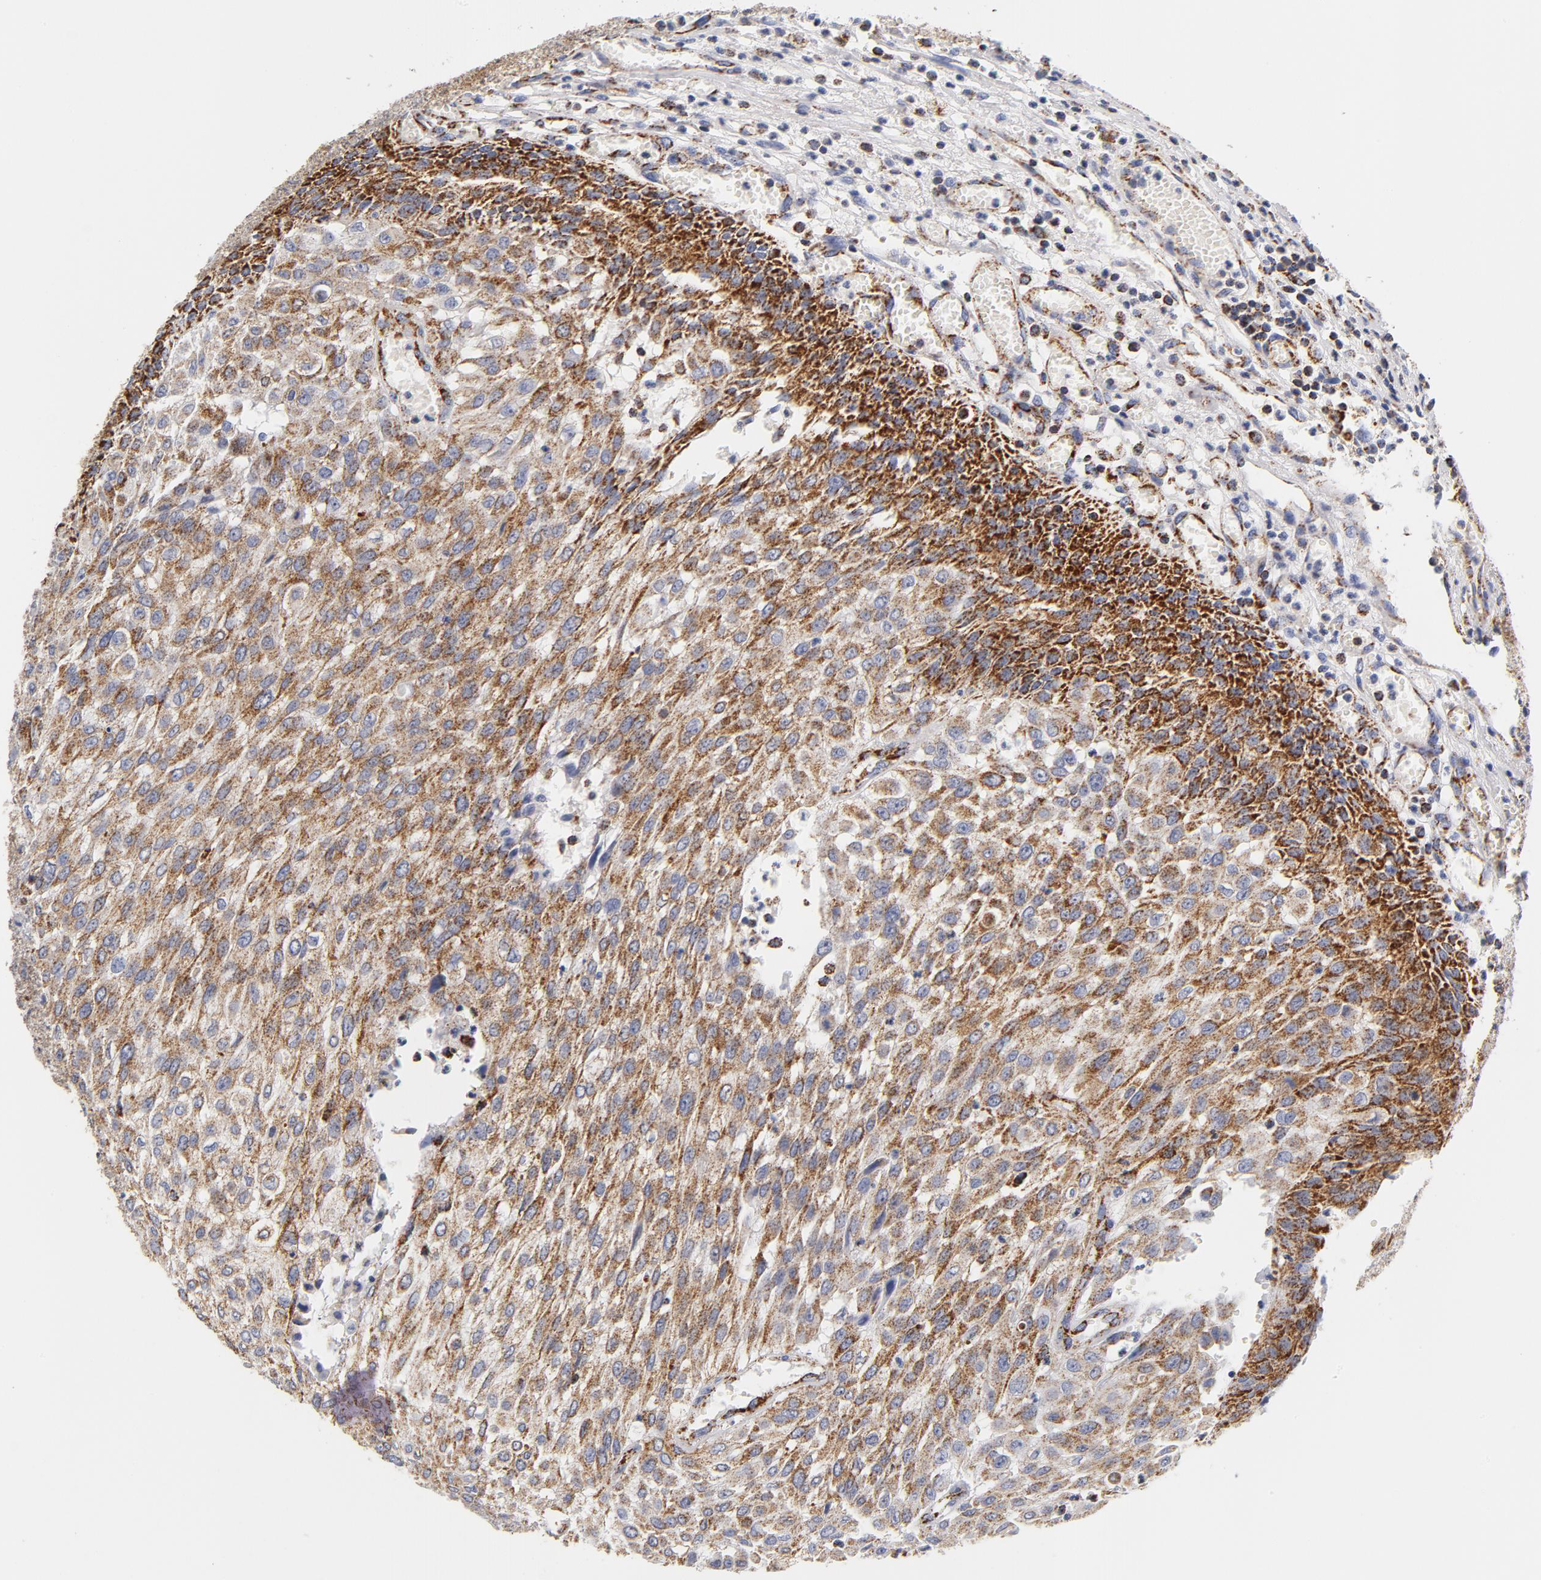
{"staining": {"intensity": "strong", "quantity": ">75%", "location": "cytoplasmic/membranous"}, "tissue": "urothelial cancer", "cell_type": "Tumor cells", "image_type": "cancer", "snomed": [{"axis": "morphology", "description": "Urothelial carcinoma, High grade"}, {"axis": "topography", "description": "Urinary bladder"}], "caption": "Immunohistochemistry (IHC) image of neoplastic tissue: human urothelial cancer stained using IHC exhibits high levels of strong protein expression localized specifically in the cytoplasmic/membranous of tumor cells, appearing as a cytoplasmic/membranous brown color.", "gene": "ECHS1", "patient": {"sex": "male", "age": 57}}